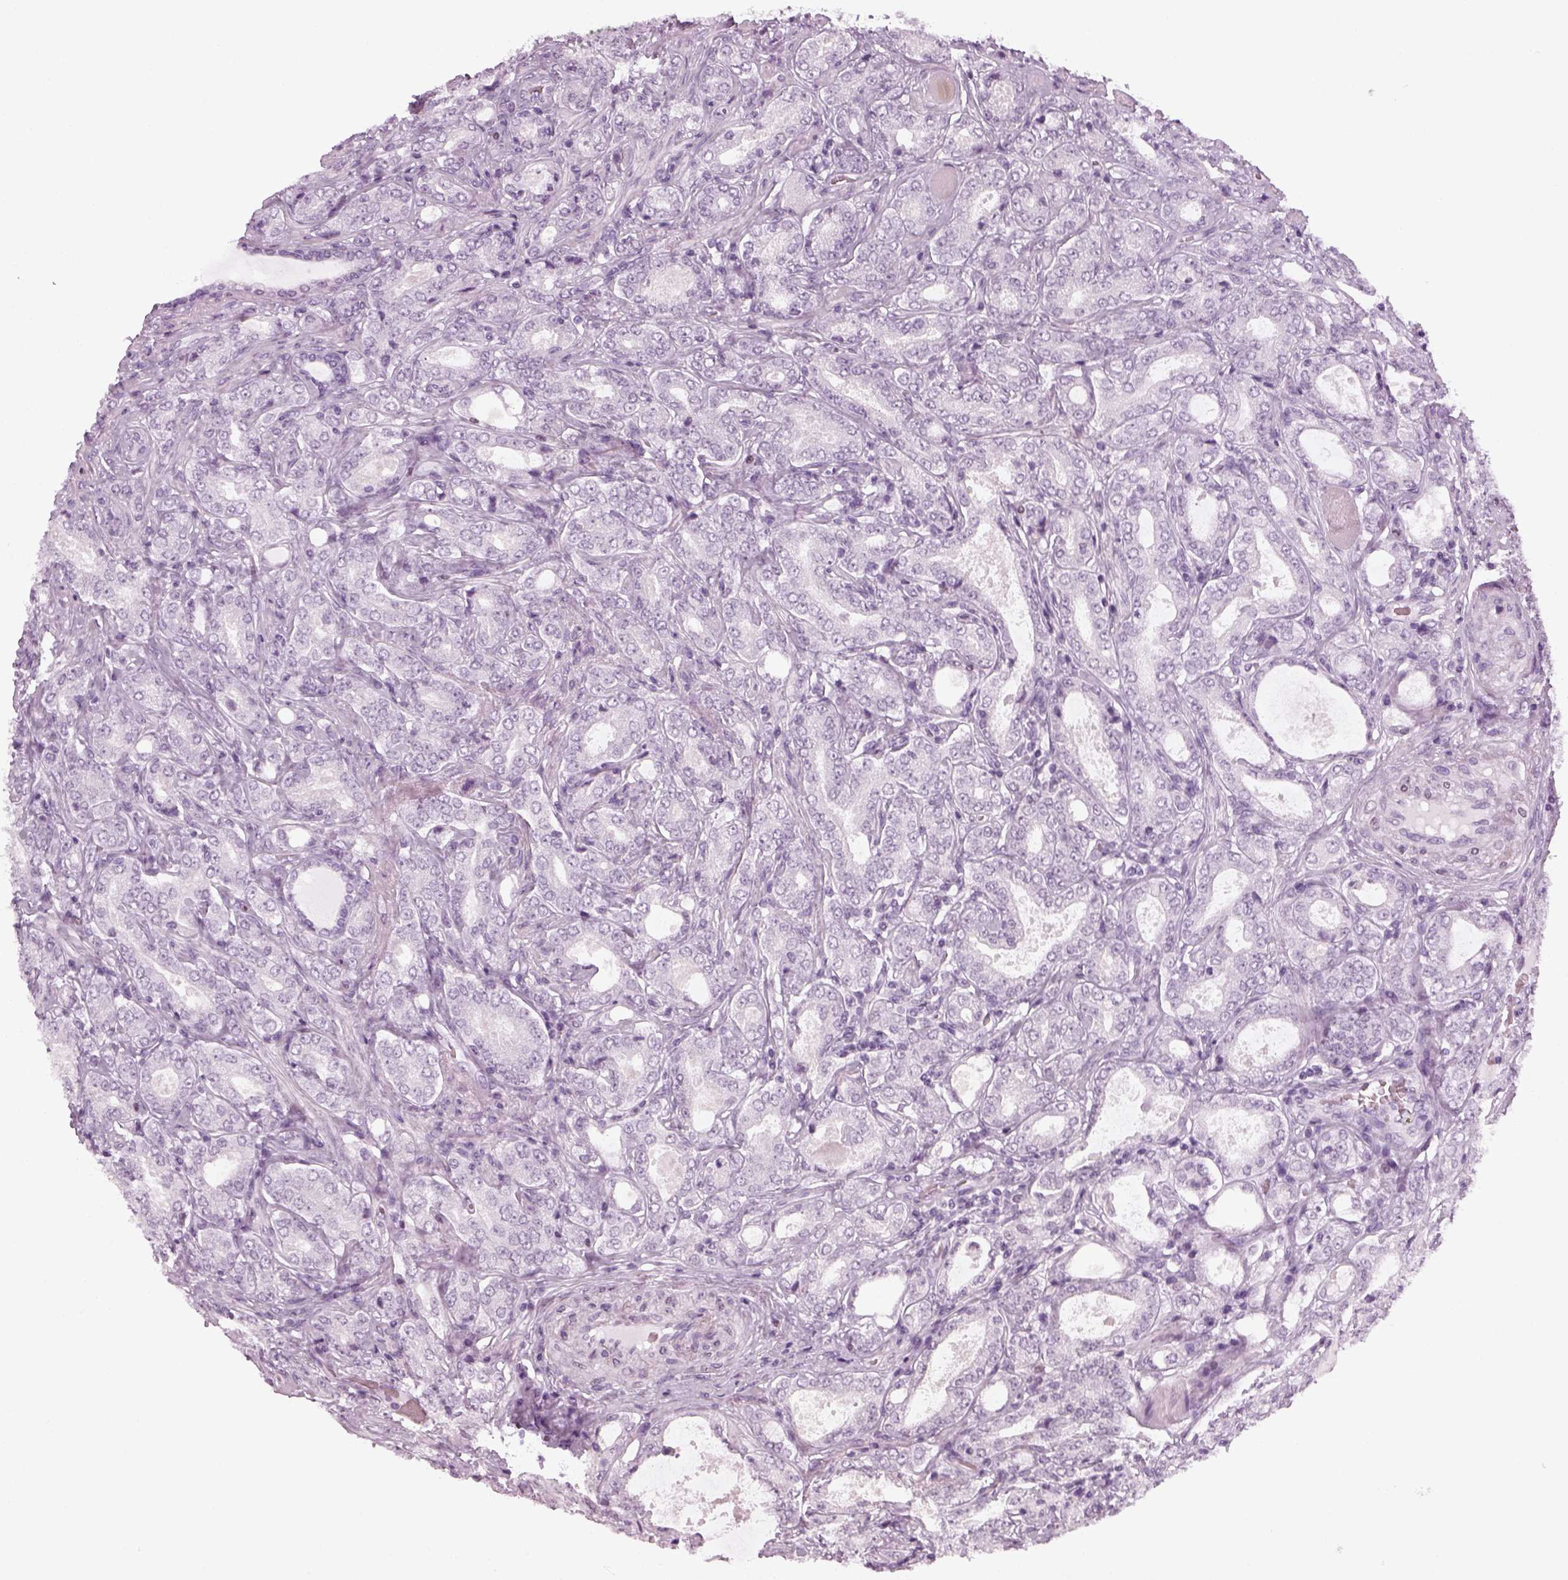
{"staining": {"intensity": "negative", "quantity": "none", "location": "none"}, "tissue": "prostate cancer", "cell_type": "Tumor cells", "image_type": "cancer", "snomed": [{"axis": "morphology", "description": "Adenocarcinoma, NOS"}, {"axis": "topography", "description": "Prostate"}], "caption": "Tumor cells show no significant positivity in prostate cancer.", "gene": "KCNG2", "patient": {"sex": "male", "age": 64}}